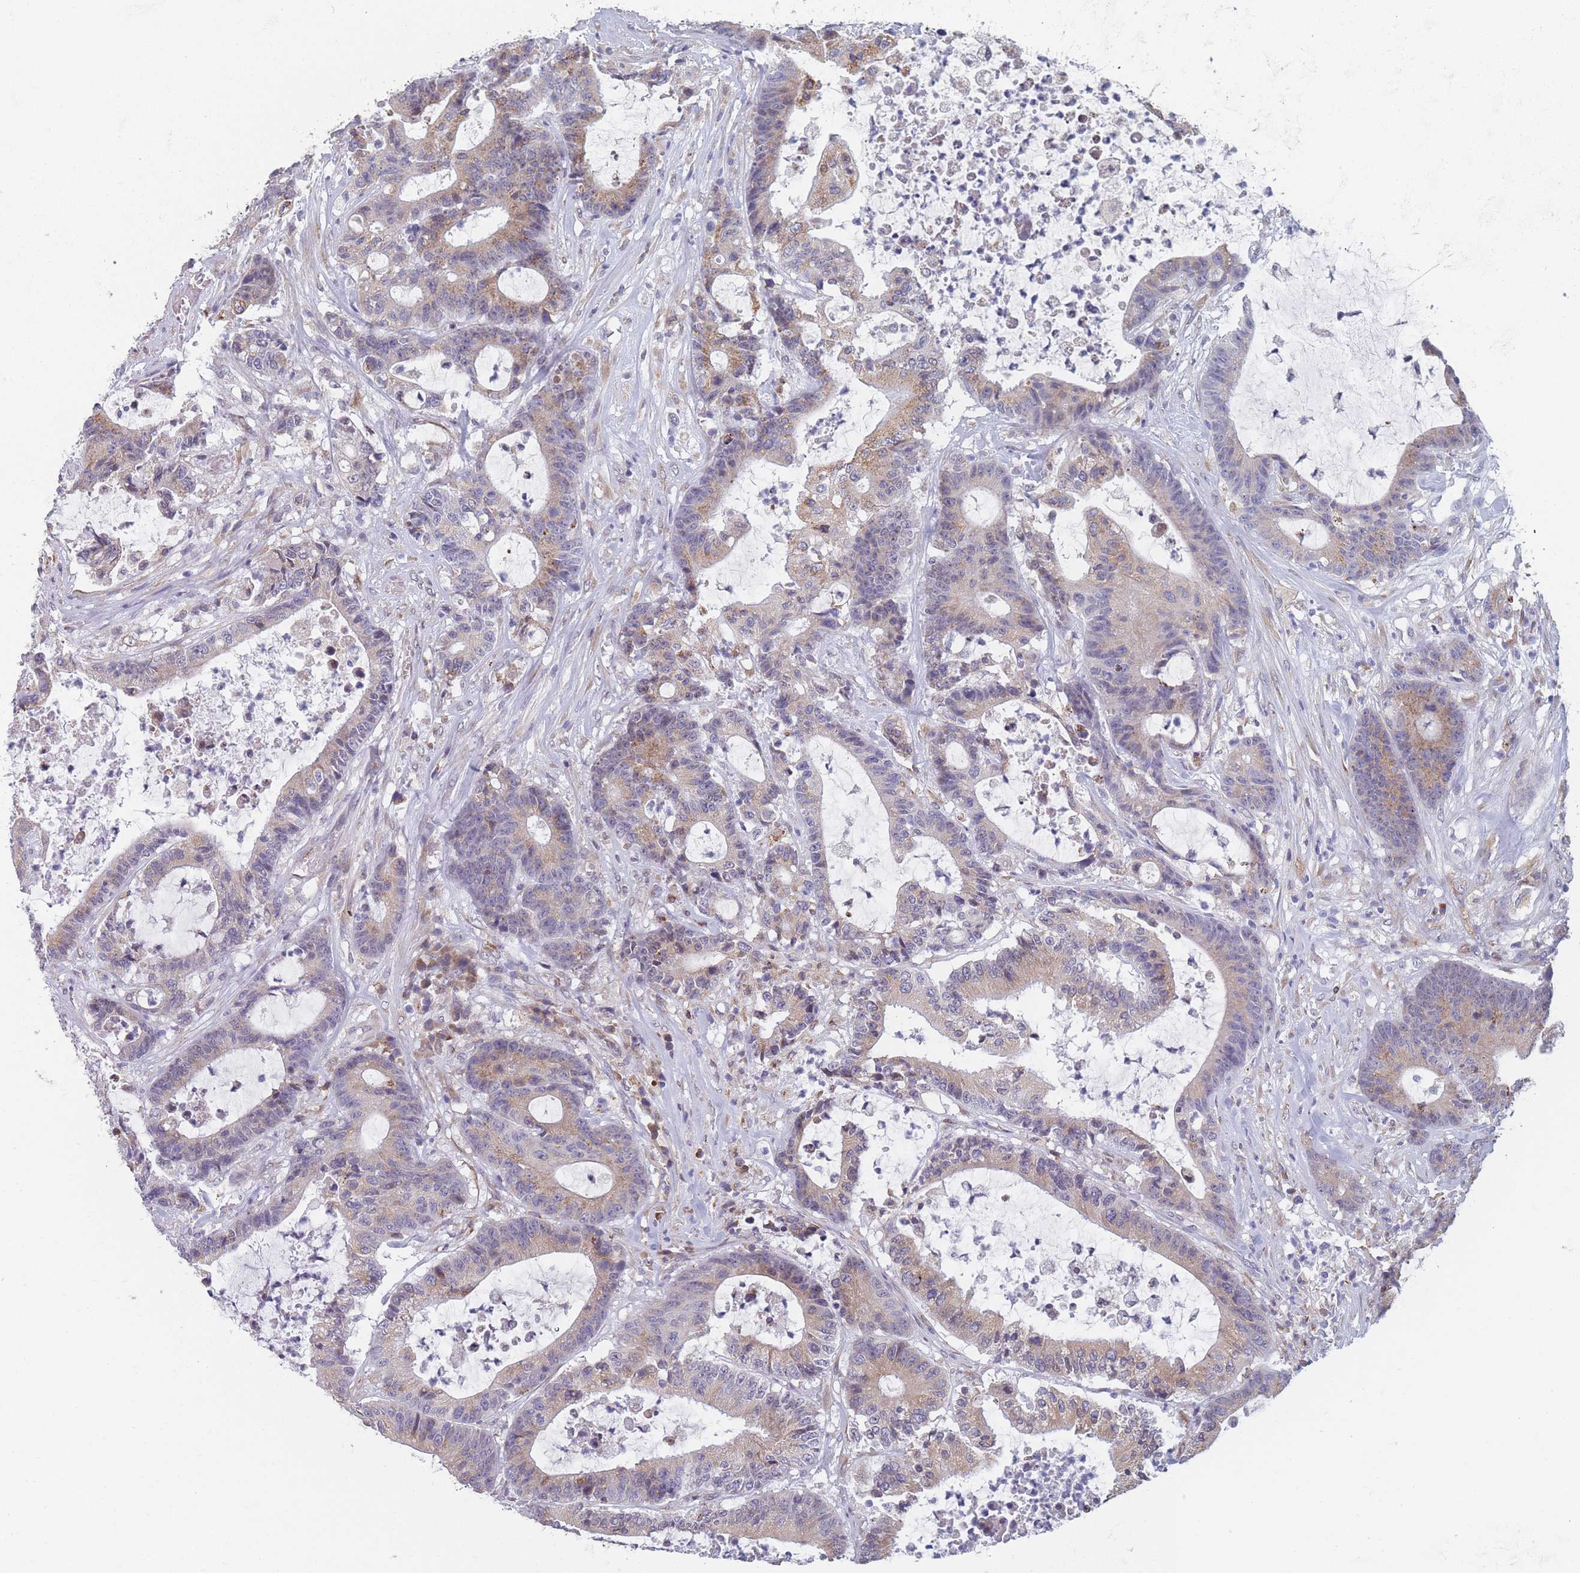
{"staining": {"intensity": "moderate", "quantity": "25%-75%", "location": "cytoplasmic/membranous"}, "tissue": "colorectal cancer", "cell_type": "Tumor cells", "image_type": "cancer", "snomed": [{"axis": "morphology", "description": "Adenocarcinoma, NOS"}, {"axis": "topography", "description": "Colon"}], "caption": "DAB immunohistochemical staining of human colorectal cancer (adenocarcinoma) reveals moderate cytoplasmic/membranous protein staining in about 25%-75% of tumor cells. The staining was performed using DAB, with brown indicating positive protein expression. Nuclei are stained blue with hematoxylin.", "gene": "TMED10", "patient": {"sex": "female", "age": 84}}